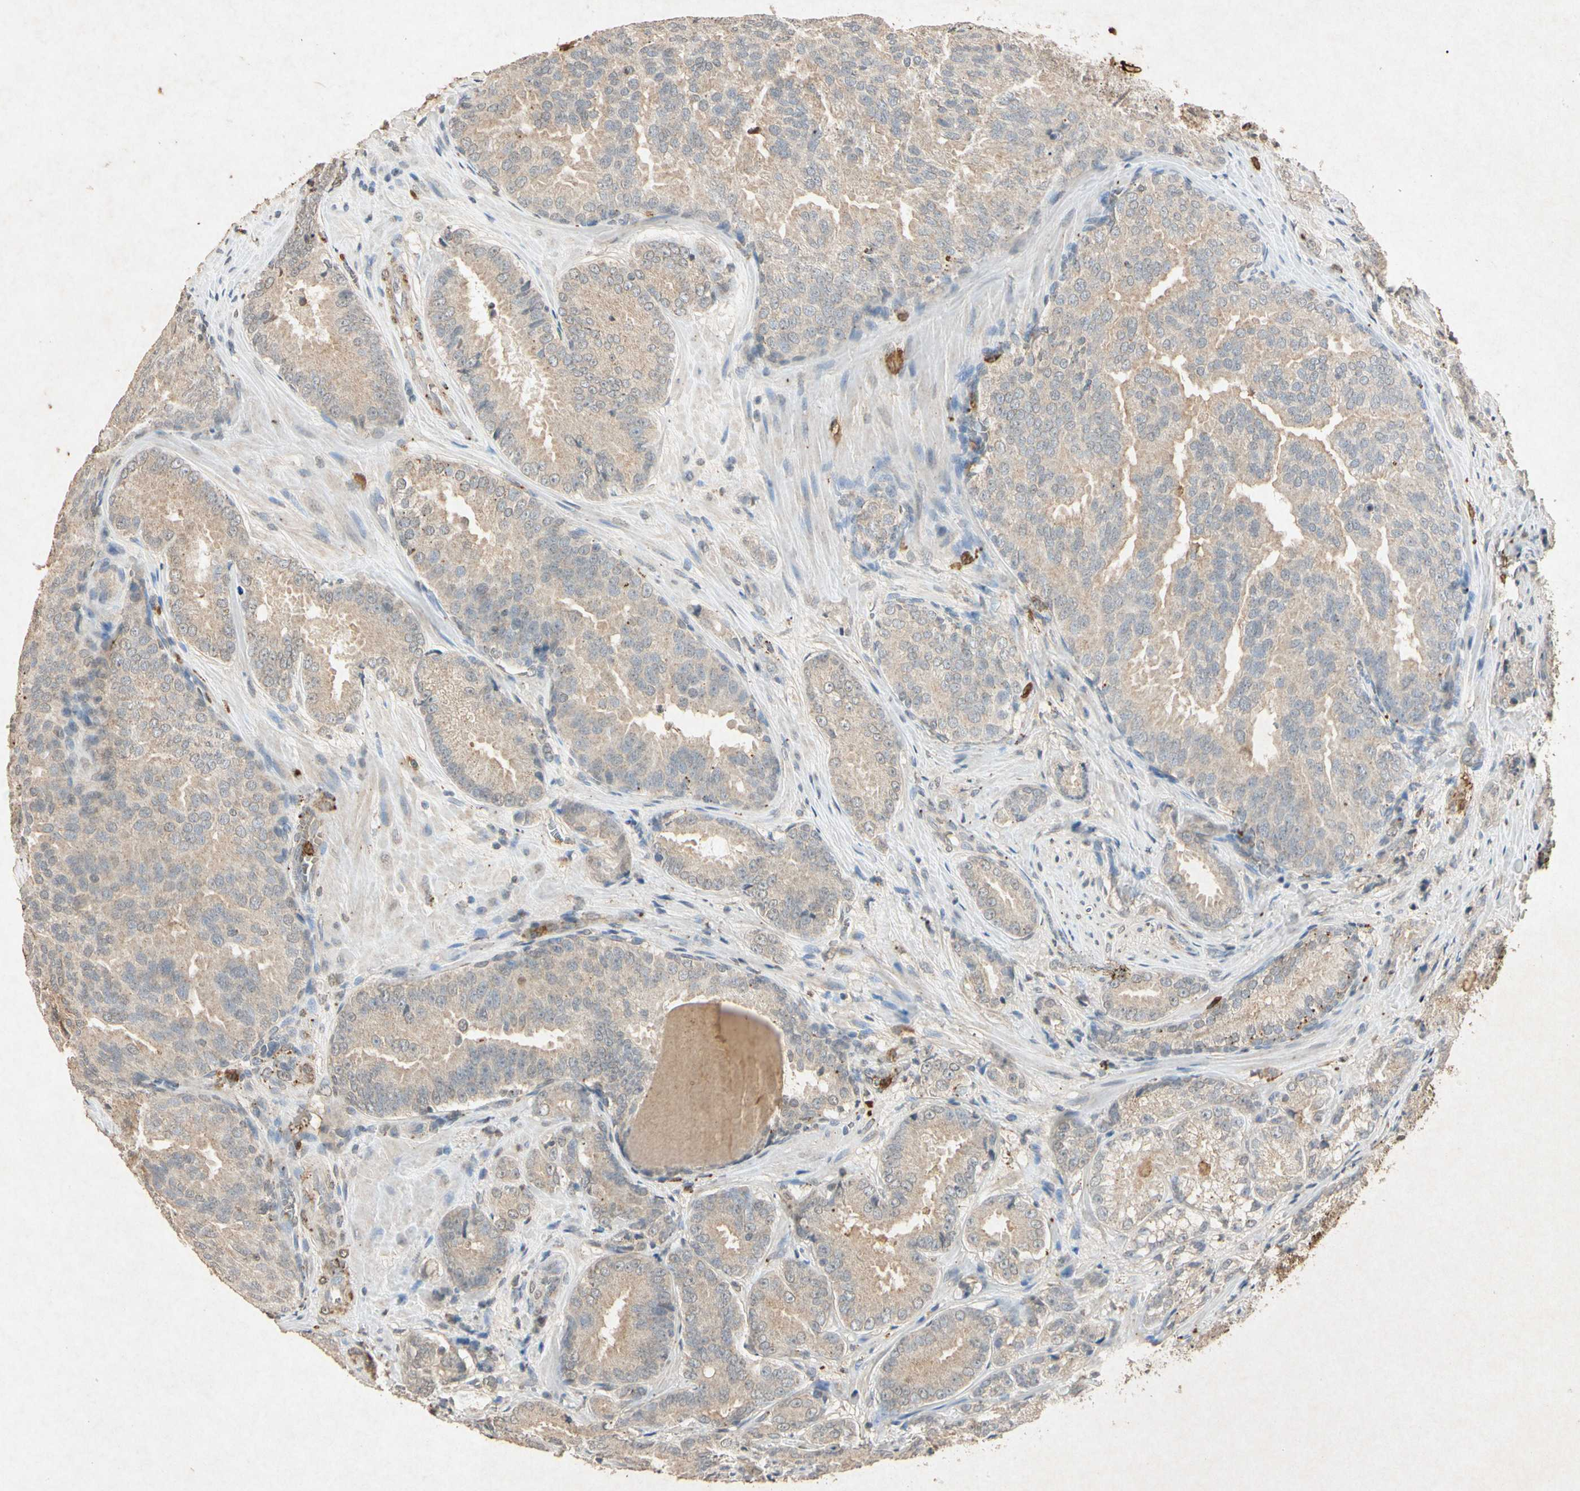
{"staining": {"intensity": "weak", "quantity": ">75%", "location": "cytoplasmic/membranous"}, "tissue": "prostate cancer", "cell_type": "Tumor cells", "image_type": "cancer", "snomed": [{"axis": "morphology", "description": "Adenocarcinoma, High grade"}, {"axis": "topography", "description": "Prostate"}], "caption": "The photomicrograph demonstrates staining of prostate cancer (adenocarcinoma (high-grade)), revealing weak cytoplasmic/membranous protein expression (brown color) within tumor cells.", "gene": "MSRB1", "patient": {"sex": "male", "age": 64}}